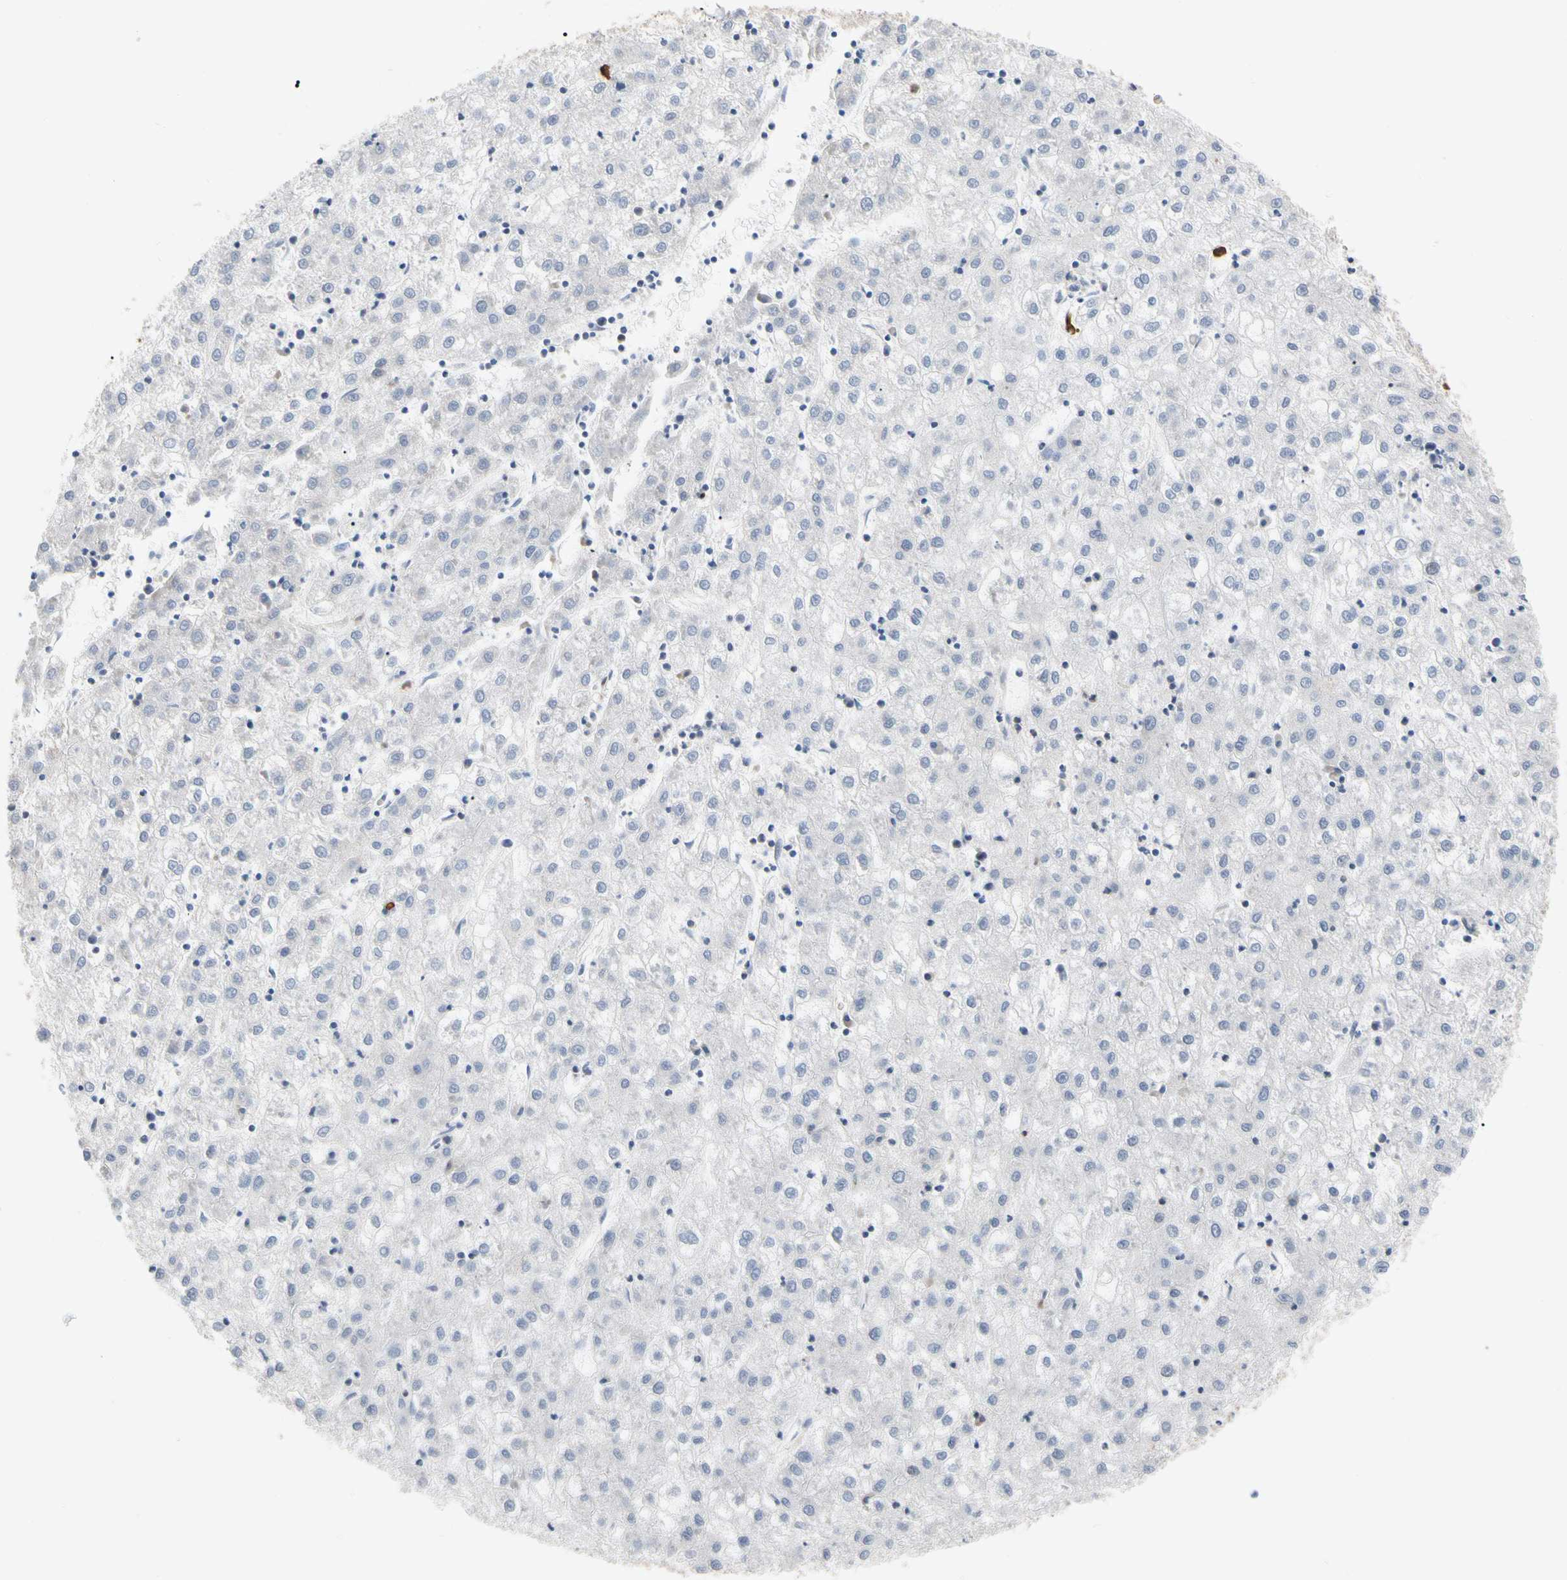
{"staining": {"intensity": "negative", "quantity": "none", "location": "none"}, "tissue": "liver cancer", "cell_type": "Tumor cells", "image_type": "cancer", "snomed": [{"axis": "morphology", "description": "Carcinoma, Hepatocellular, NOS"}, {"axis": "topography", "description": "Liver"}], "caption": "The micrograph reveals no staining of tumor cells in liver cancer.", "gene": "MCL1", "patient": {"sex": "male", "age": 72}}